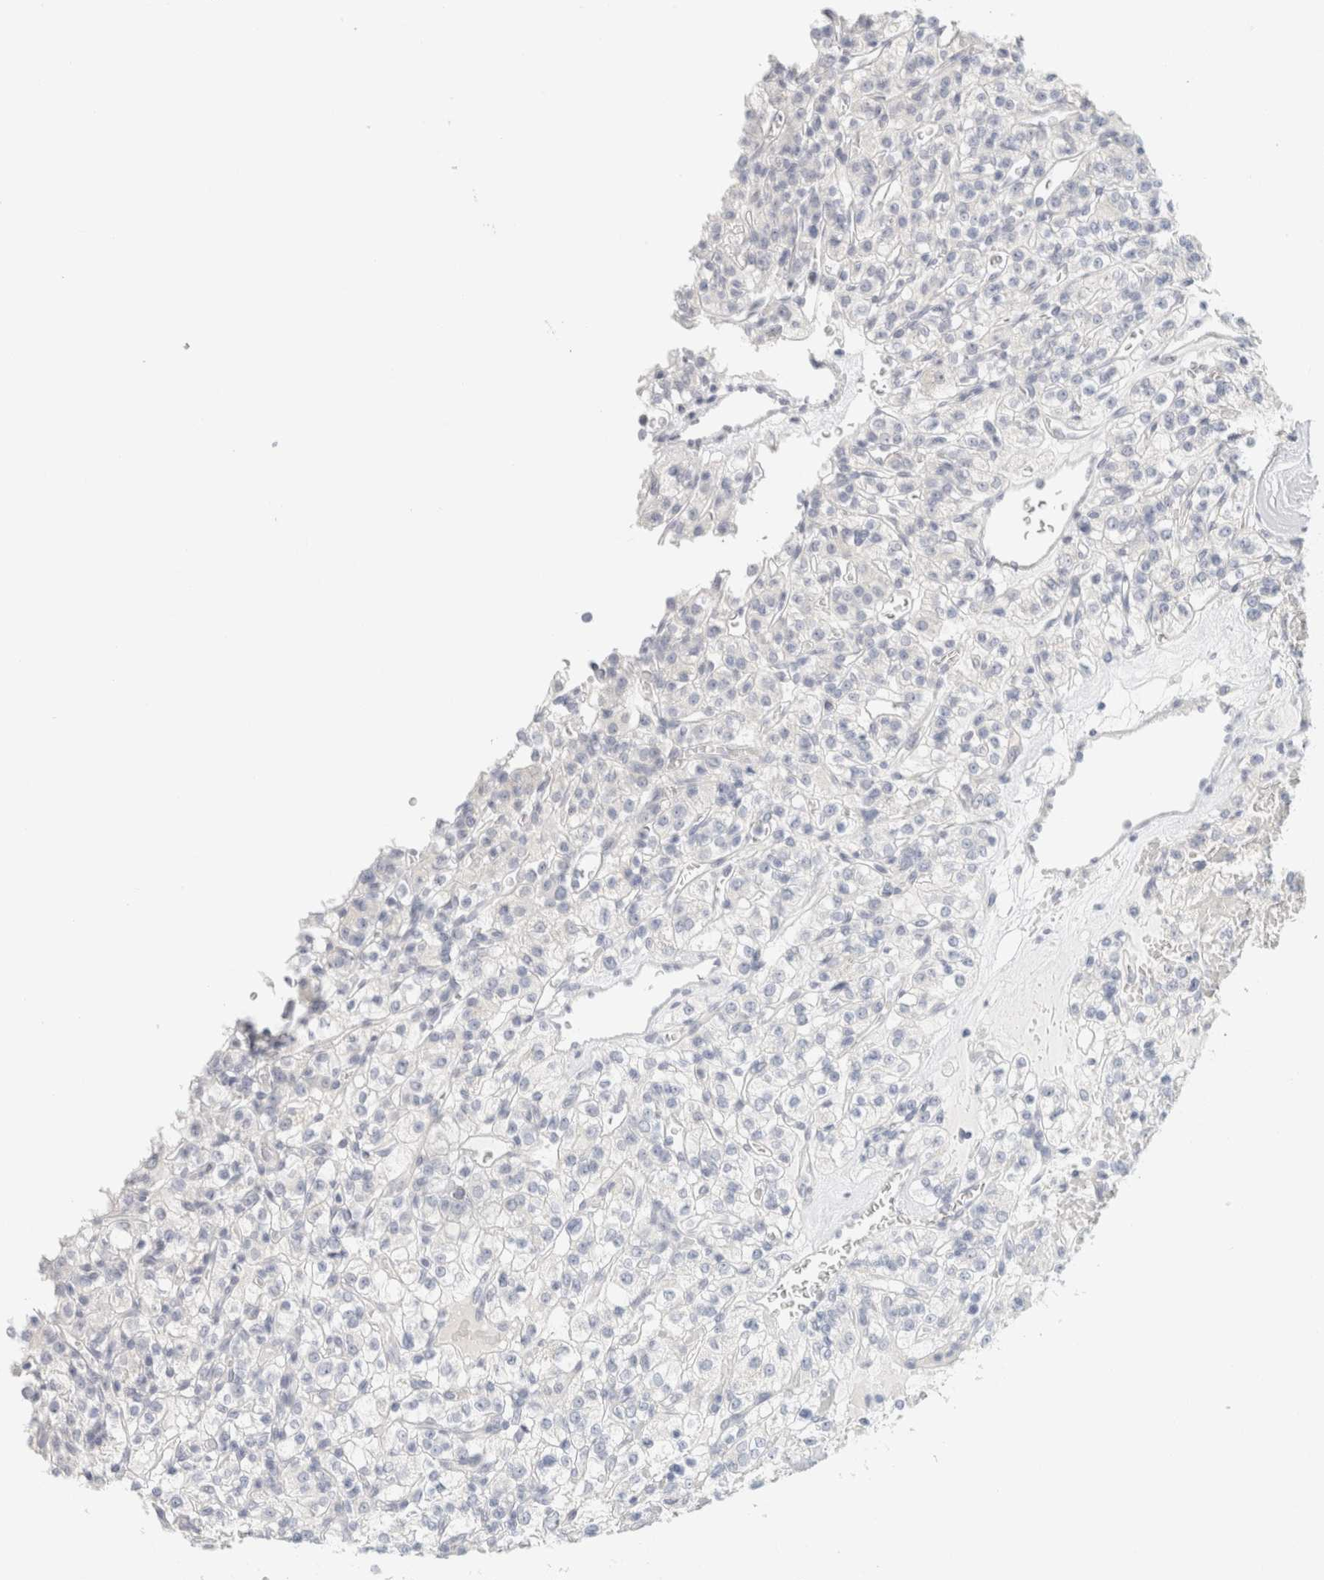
{"staining": {"intensity": "negative", "quantity": "none", "location": "none"}, "tissue": "renal cancer", "cell_type": "Tumor cells", "image_type": "cancer", "snomed": [{"axis": "morphology", "description": "Normal tissue, NOS"}, {"axis": "morphology", "description": "Adenocarcinoma, NOS"}, {"axis": "topography", "description": "Kidney"}], "caption": "Immunohistochemical staining of renal cancer (adenocarcinoma) reveals no significant positivity in tumor cells.", "gene": "NEFM", "patient": {"sex": "female", "age": 72}}